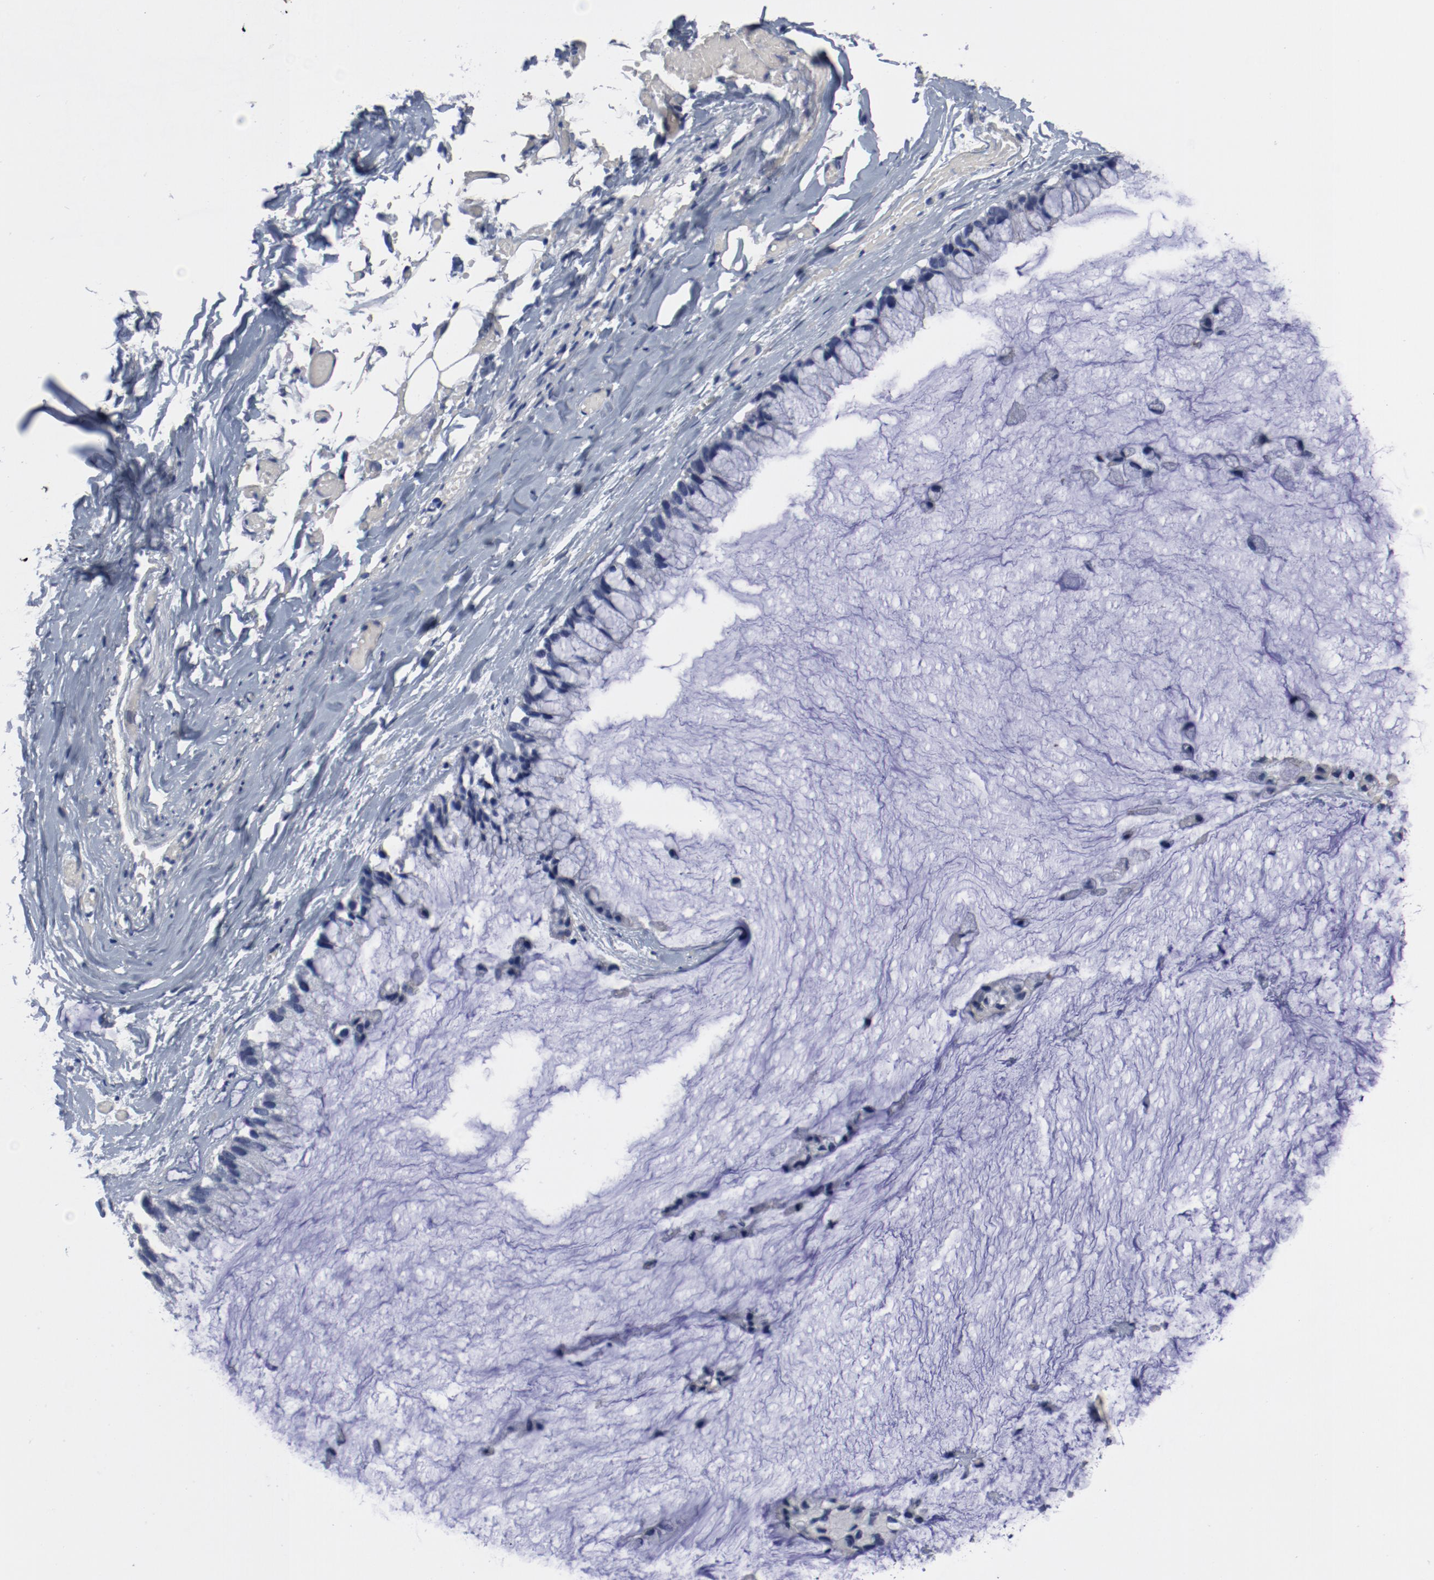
{"staining": {"intensity": "negative", "quantity": "none", "location": "none"}, "tissue": "ovarian cancer", "cell_type": "Tumor cells", "image_type": "cancer", "snomed": [{"axis": "morphology", "description": "Cystadenocarcinoma, mucinous, NOS"}, {"axis": "topography", "description": "Ovary"}], "caption": "Immunohistochemistry image of human mucinous cystadenocarcinoma (ovarian) stained for a protein (brown), which shows no positivity in tumor cells.", "gene": "ANKLE2", "patient": {"sex": "female", "age": 39}}